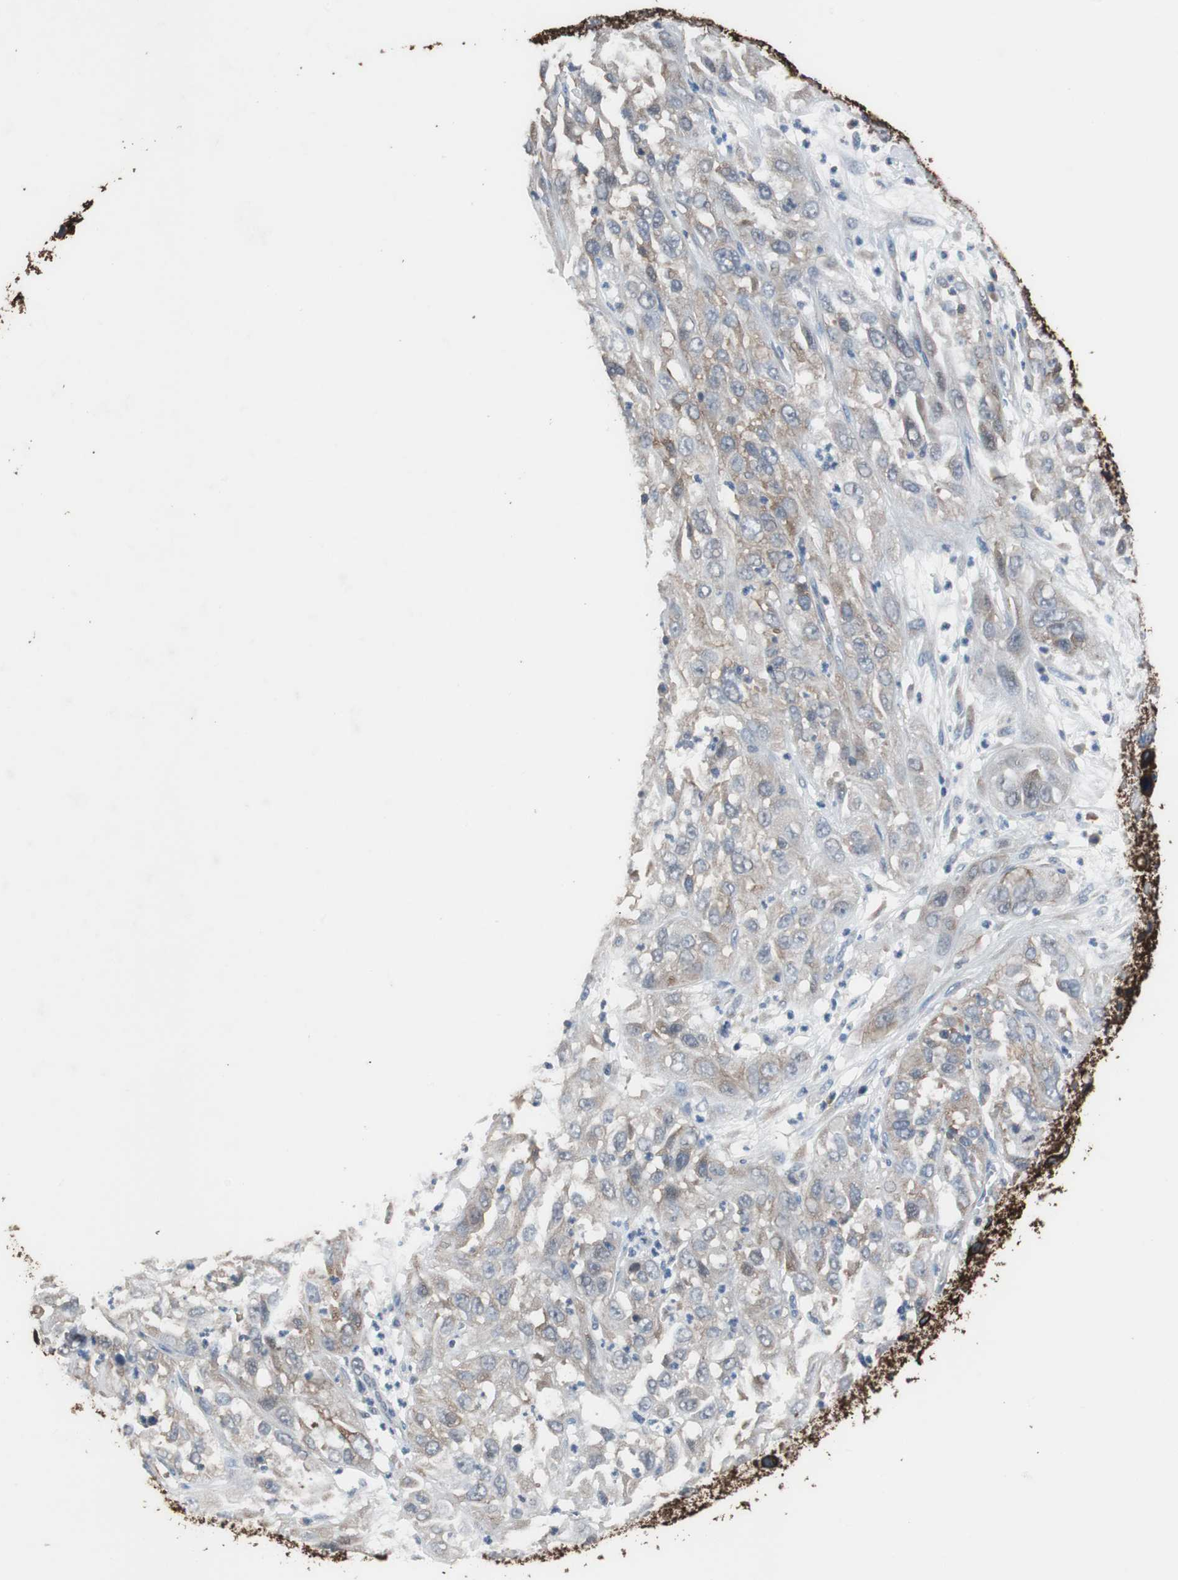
{"staining": {"intensity": "moderate", "quantity": ">75%", "location": "cytoplasmic/membranous"}, "tissue": "cervical cancer", "cell_type": "Tumor cells", "image_type": "cancer", "snomed": [{"axis": "morphology", "description": "Squamous cell carcinoma, NOS"}, {"axis": "topography", "description": "Cervix"}], "caption": "Cervical cancer (squamous cell carcinoma) tissue shows moderate cytoplasmic/membranous positivity in approximately >75% of tumor cells, visualized by immunohistochemistry. Using DAB (3,3'-diaminobenzidine) (brown) and hematoxylin (blue) stains, captured at high magnification using brightfield microscopy.", "gene": "USP10", "patient": {"sex": "female", "age": 32}}